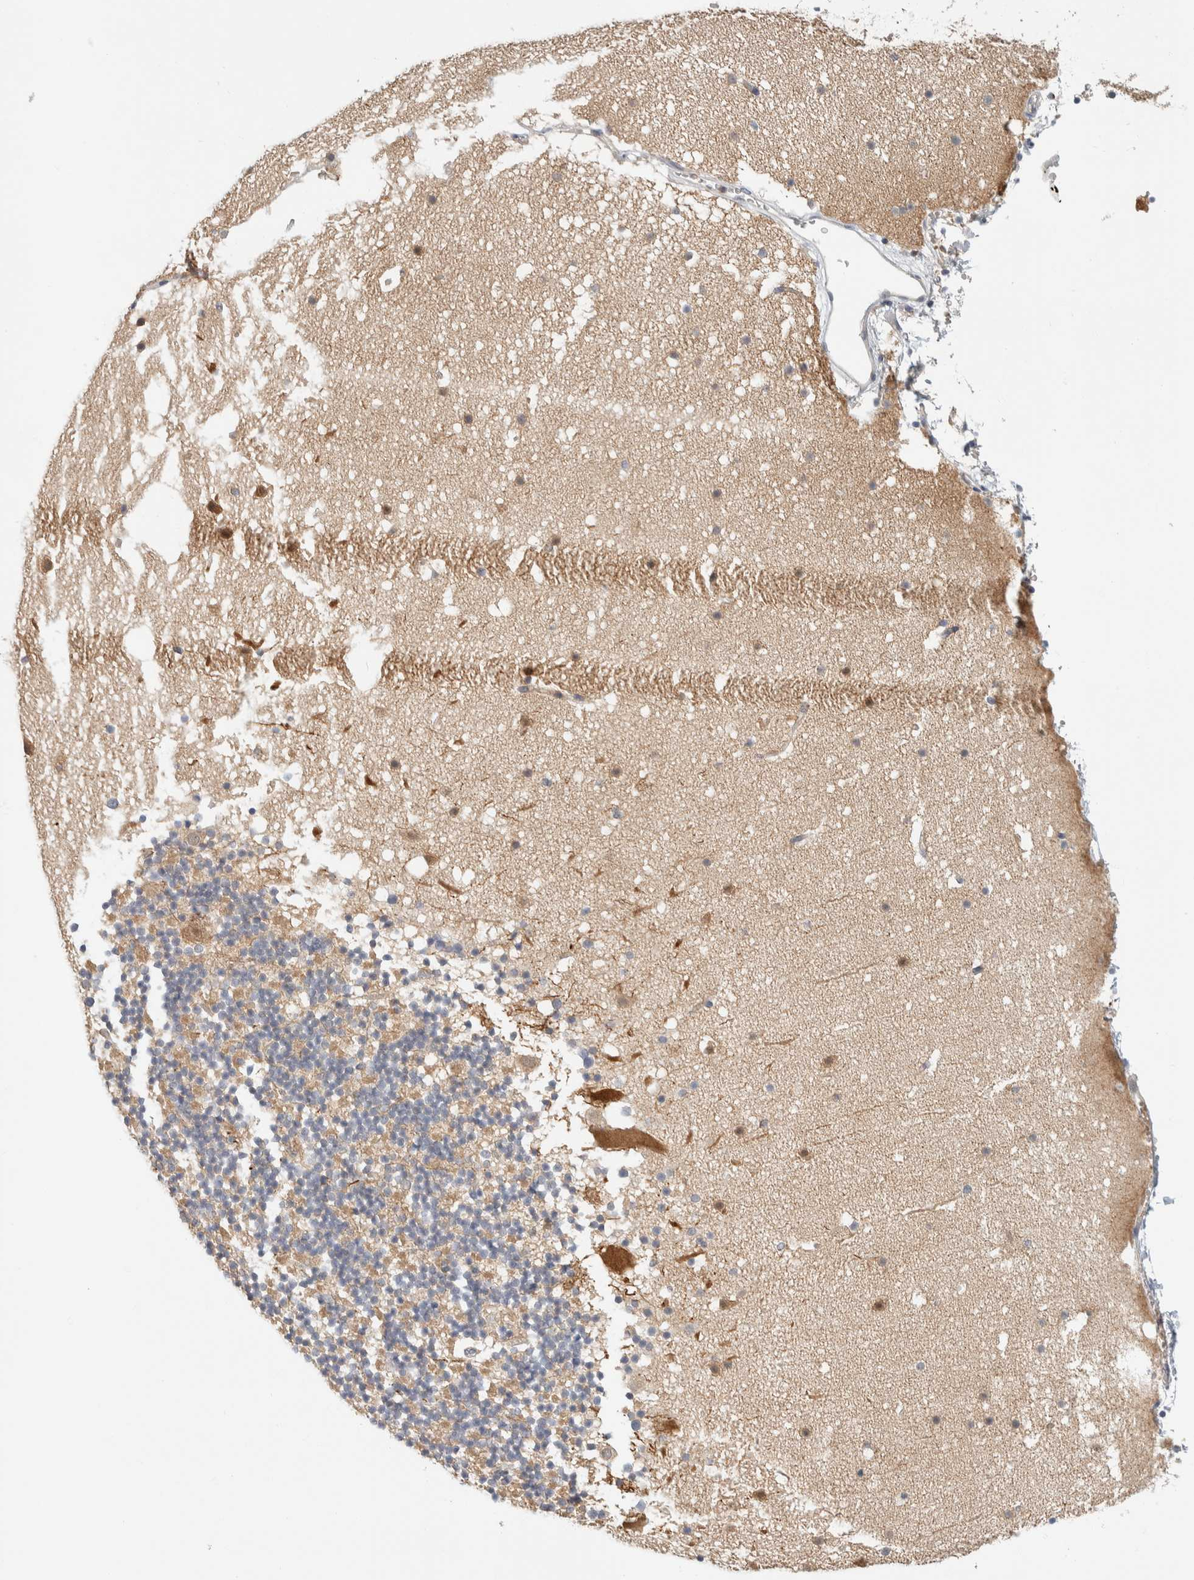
{"staining": {"intensity": "moderate", "quantity": "<25%", "location": "cytoplasmic/membranous"}, "tissue": "cerebellum", "cell_type": "Cells in granular layer", "image_type": "normal", "snomed": [{"axis": "morphology", "description": "Normal tissue, NOS"}, {"axis": "topography", "description": "Cerebellum"}], "caption": "A brown stain shows moderate cytoplasmic/membranous expression of a protein in cells in granular layer of benign human cerebellum. Using DAB (brown) and hematoxylin (blue) stains, captured at high magnification using brightfield microscopy.", "gene": "GCLM", "patient": {"sex": "male", "age": 57}}